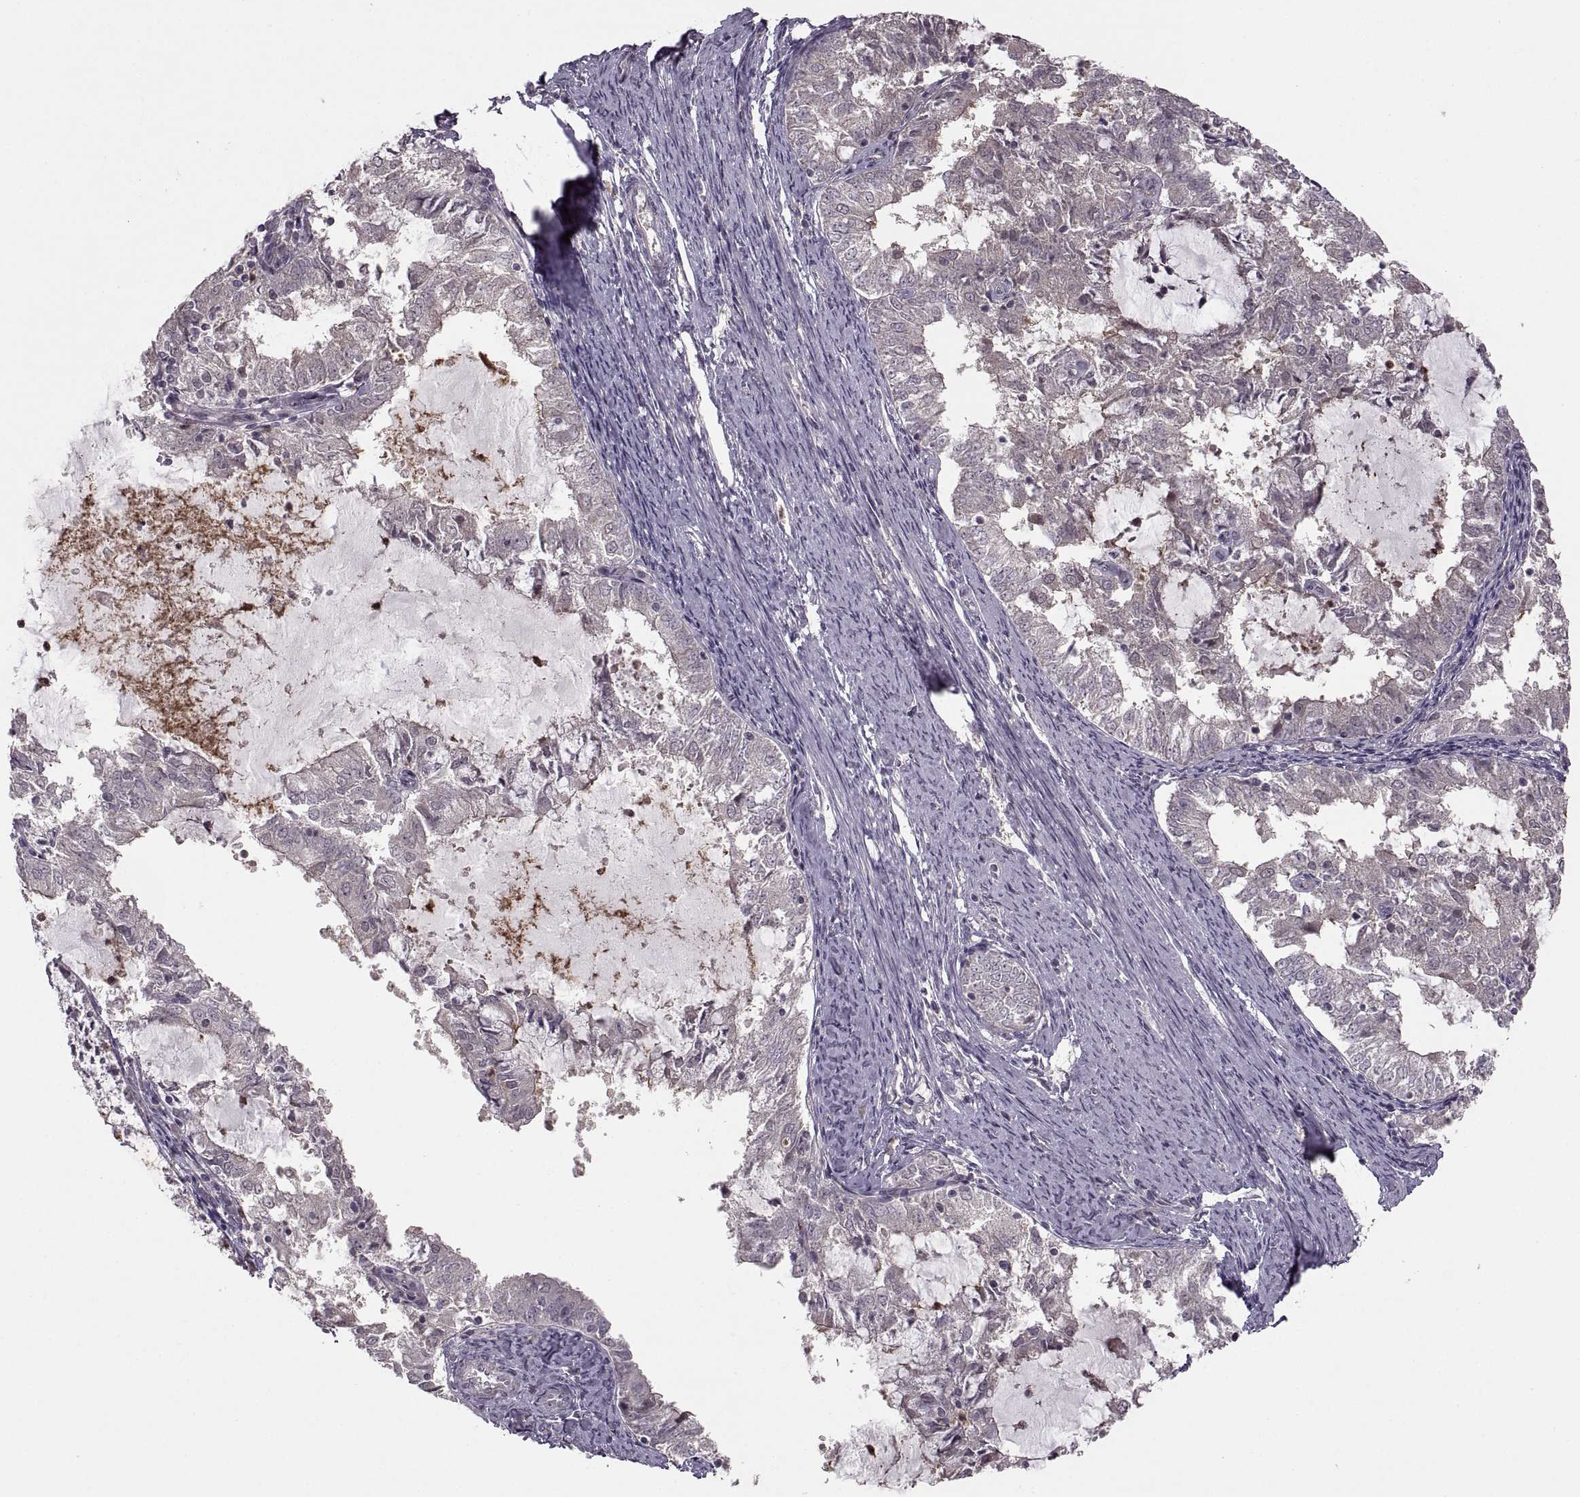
{"staining": {"intensity": "negative", "quantity": "none", "location": "none"}, "tissue": "endometrial cancer", "cell_type": "Tumor cells", "image_type": "cancer", "snomed": [{"axis": "morphology", "description": "Adenocarcinoma, NOS"}, {"axis": "topography", "description": "Endometrium"}], "caption": "Adenocarcinoma (endometrial) stained for a protein using immunohistochemistry shows no expression tumor cells.", "gene": "PIERCE1", "patient": {"sex": "female", "age": 57}}